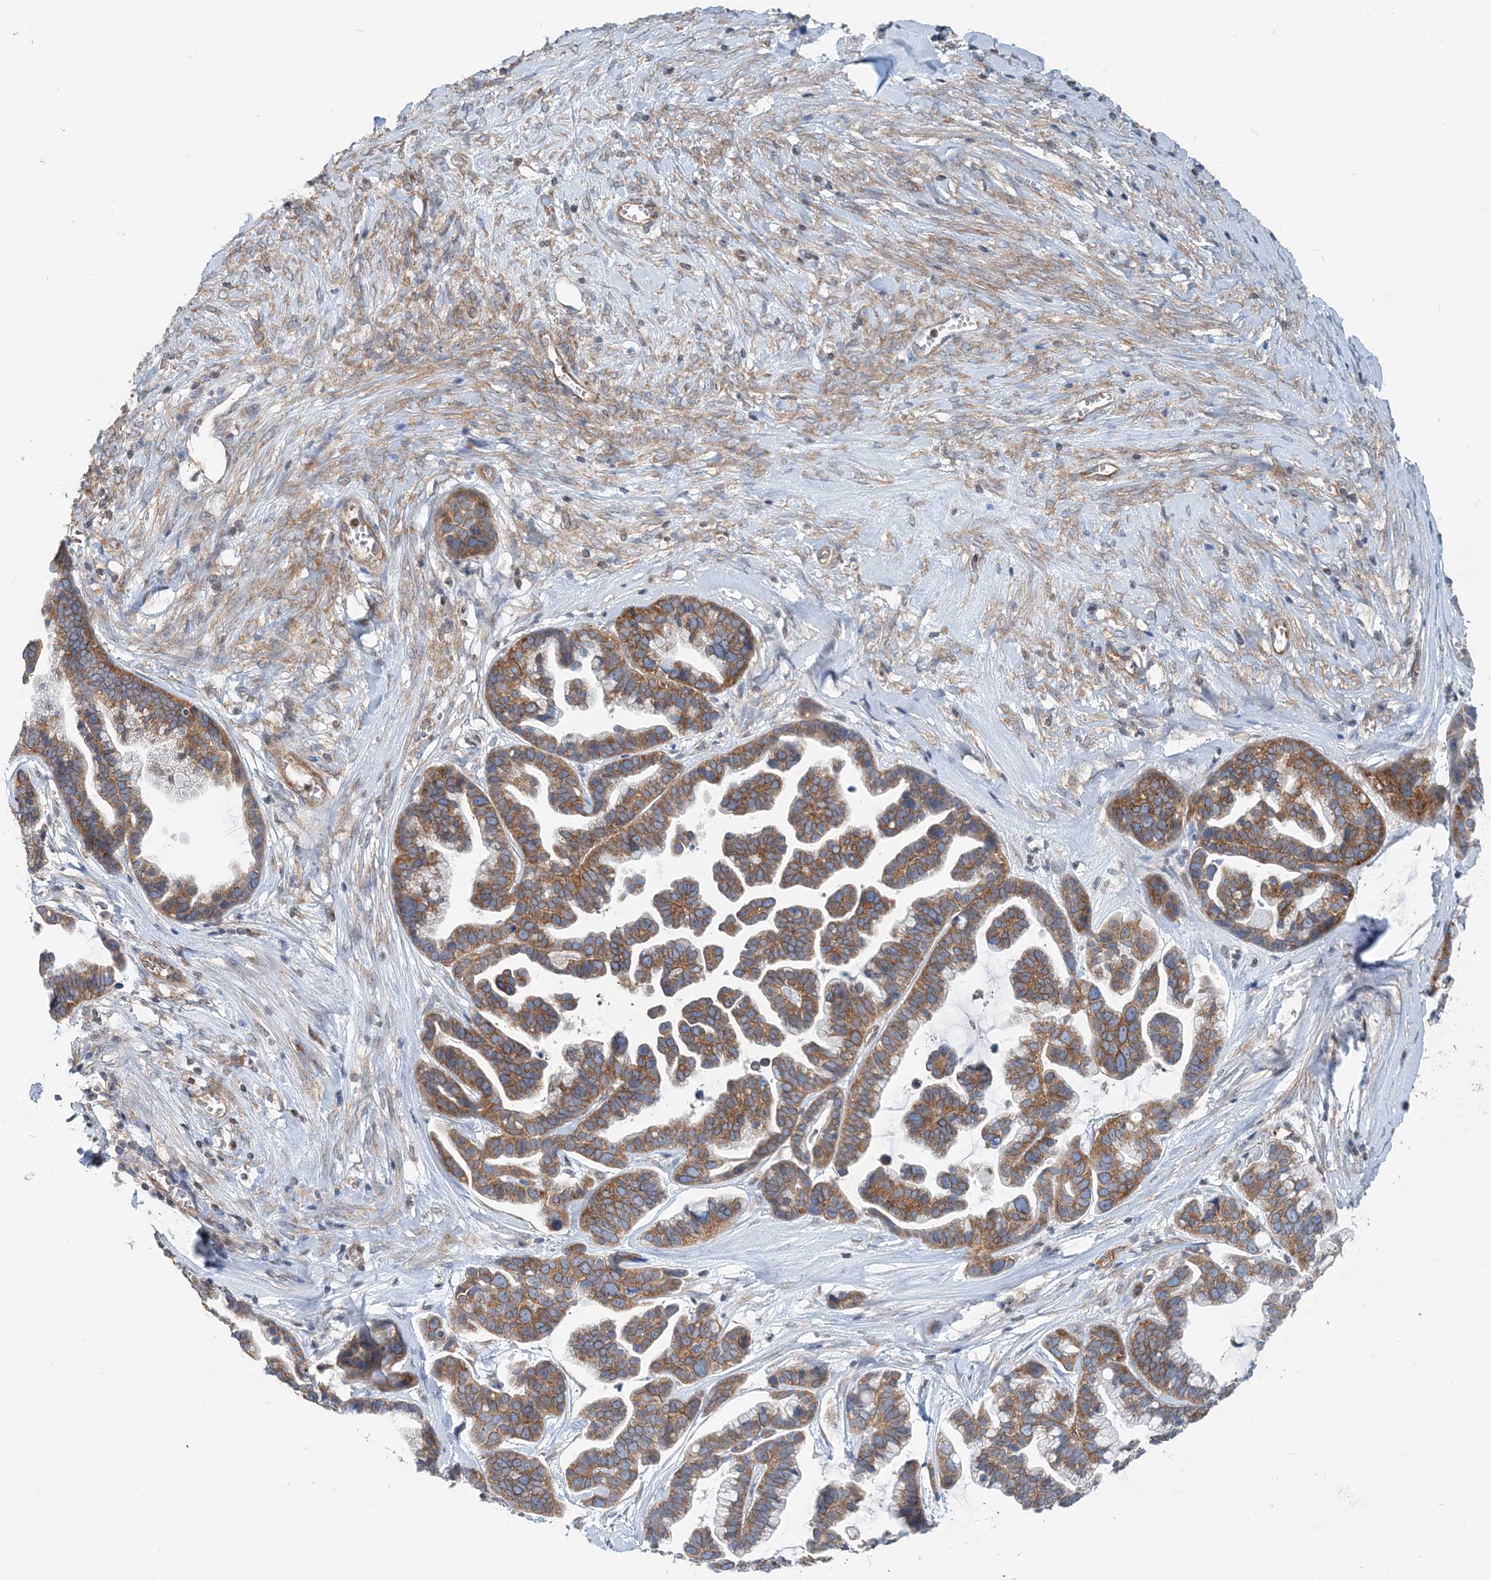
{"staining": {"intensity": "moderate", "quantity": ">75%", "location": "cytoplasmic/membranous"}, "tissue": "ovarian cancer", "cell_type": "Tumor cells", "image_type": "cancer", "snomed": [{"axis": "morphology", "description": "Cystadenocarcinoma, serous, NOS"}, {"axis": "topography", "description": "Ovary"}], "caption": "Immunohistochemistry (IHC) photomicrograph of neoplastic tissue: human serous cystadenocarcinoma (ovarian) stained using IHC demonstrates medium levels of moderate protein expression localized specifically in the cytoplasmic/membranous of tumor cells, appearing as a cytoplasmic/membranous brown color.", "gene": "MOB4", "patient": {"sex": "female", "age": 56}}